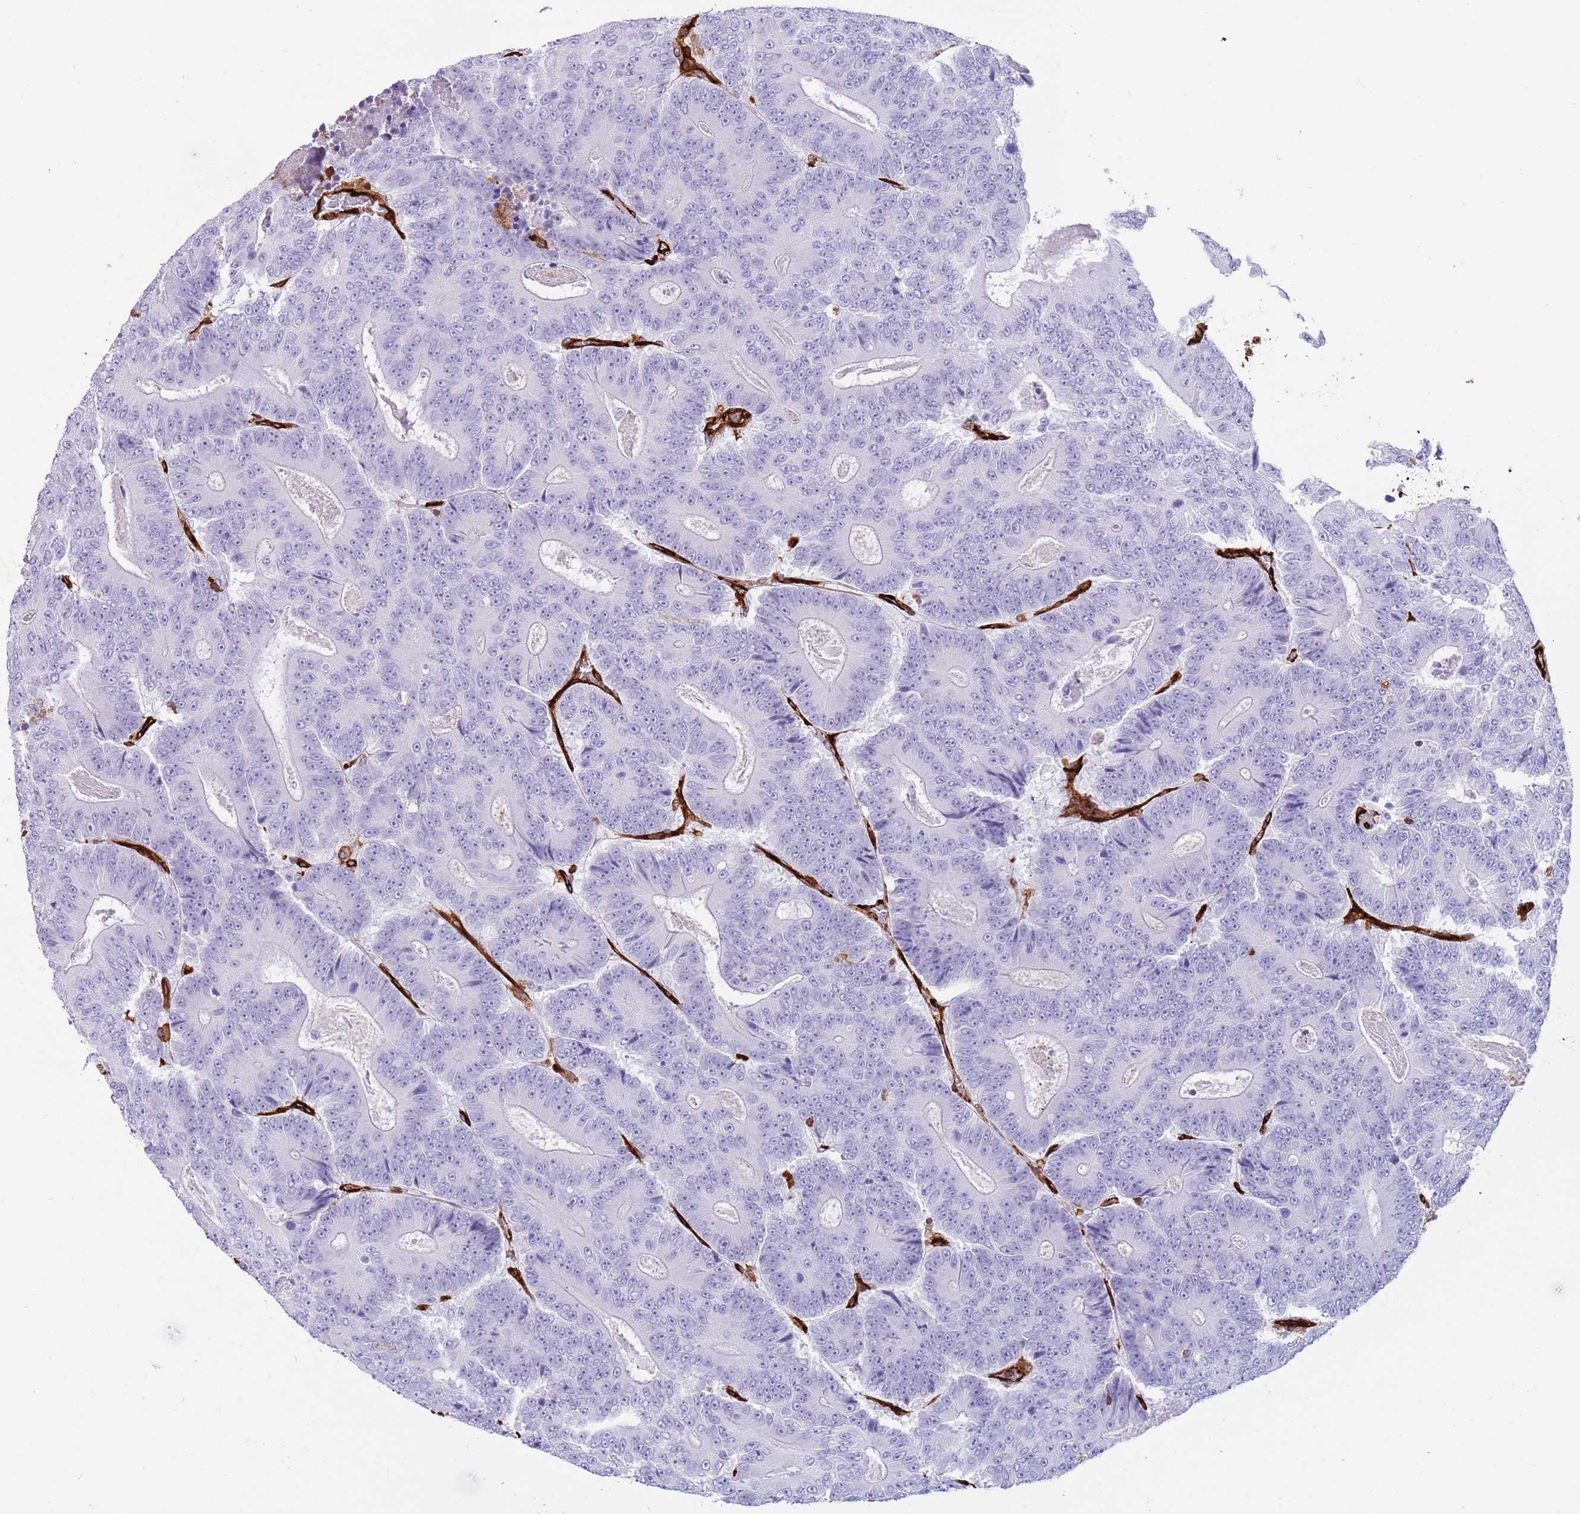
{"staining": {"intensity": "negative", "quantity": "none", "location": "none"}, "tissue": "colorectal cancer", "cell_type": "Tumor cells", "image_type": "cancer", "snomed": [{"axis": "morphology", "description": "Adenocarcinoma, NOS"}, {"axis": "topography", "description": "Colon"}], "caption": "Human colorectal cancer (adenocarcinoma) stained for a protein using immunohistochemistry demonstrates no expression in tumor cells.", "gene": "KBTBD7", "patient": {"sex": "male", "age": 83}}